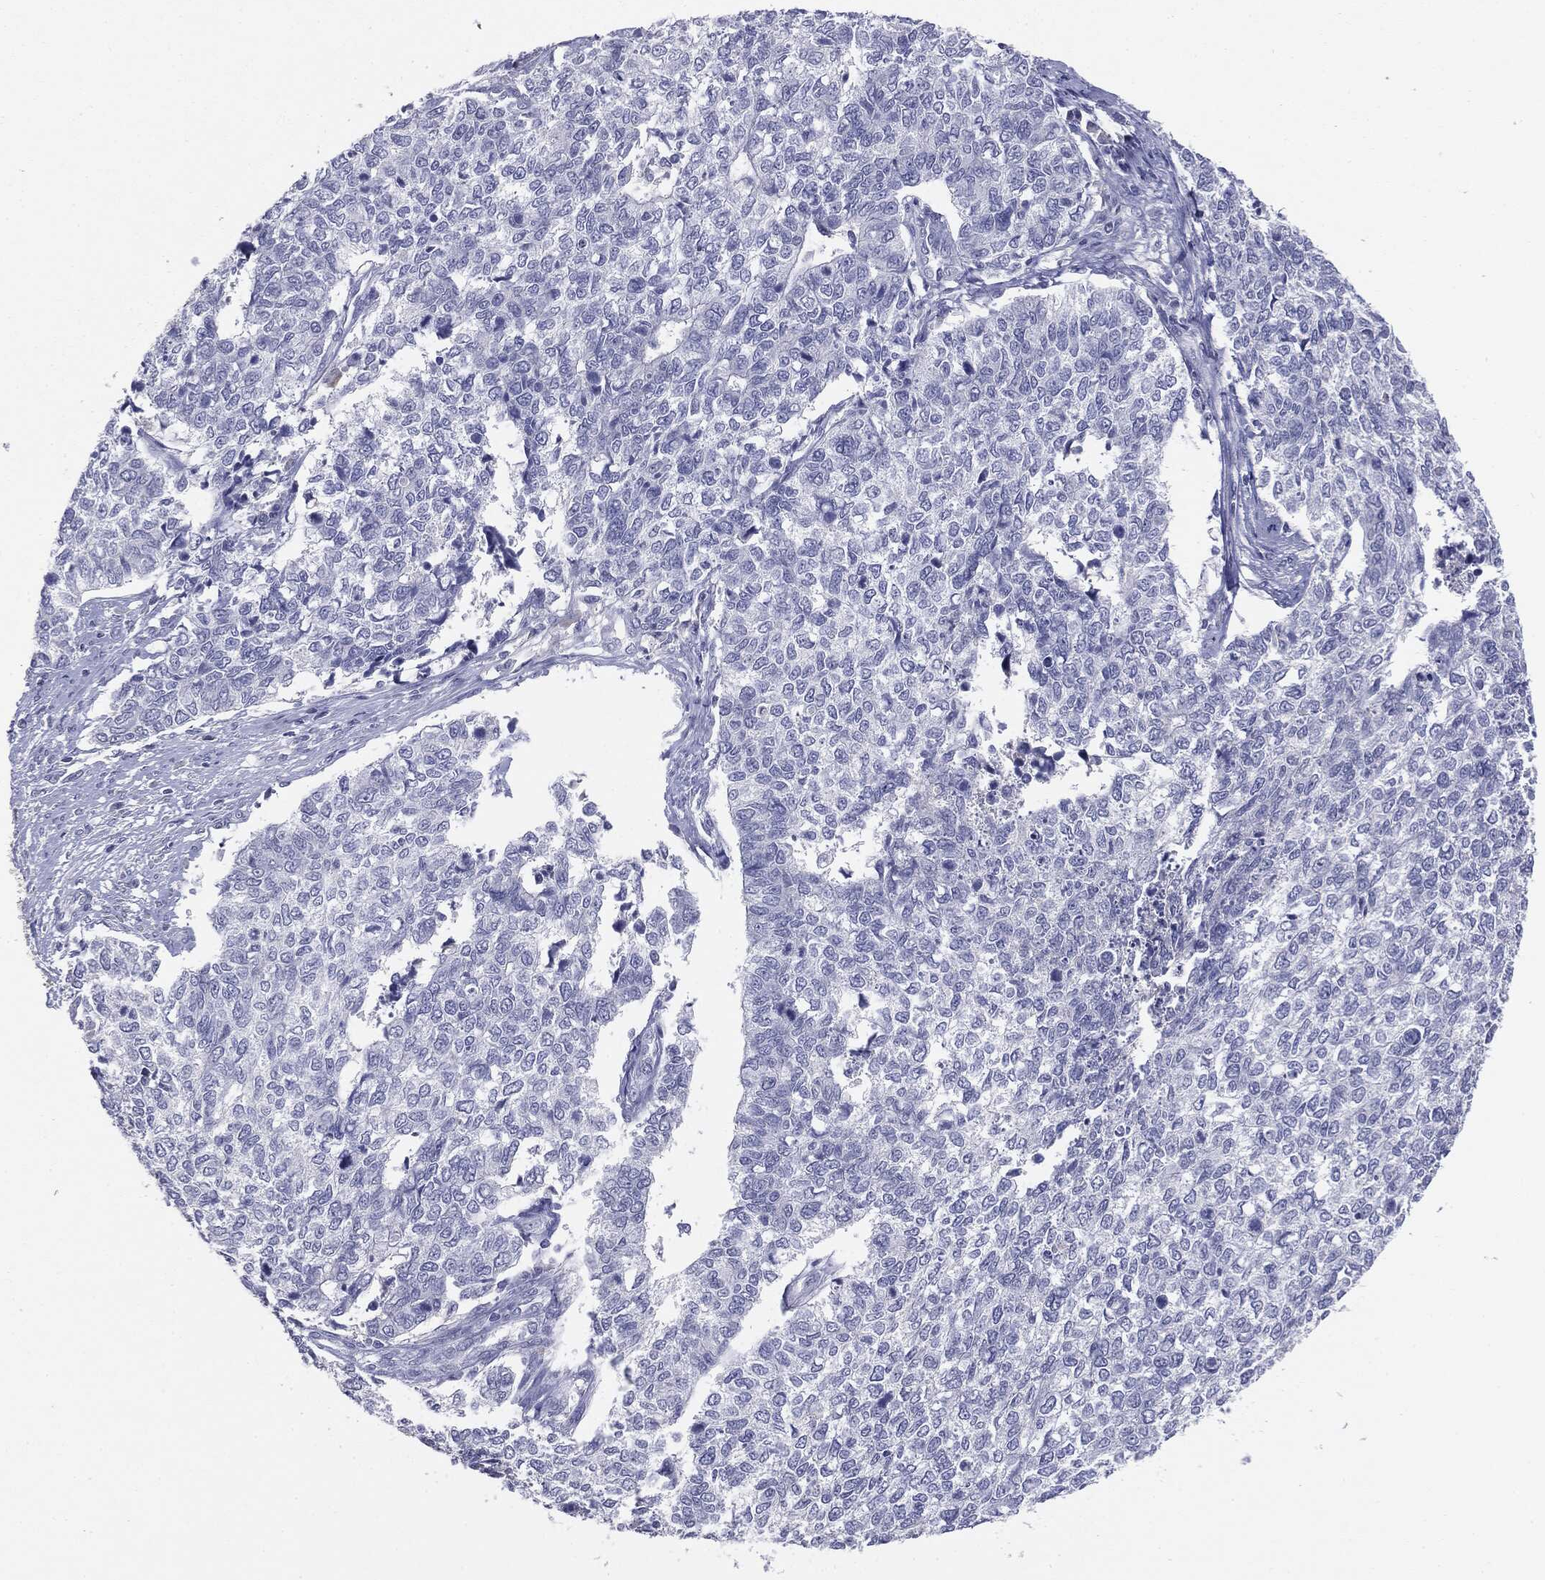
{"staining": {"intensity": "negative", "quantity": "none", "location": "none"}, "tissue": "cervical cancer", "cell_type": "Tumor cells", "image_type": "cancer", "snomed": [{"axis": "morphology", "description": "Adenocarcinoma, NOS"}, {"axis": "topography", "description": "Cervix"}], "caption": "A high-resolution histopathology image shows IHC staining of cervical cancer (adenocarcinoma), which exhibits no significant staining in tumor cells. (DAB (3,3'-diaminobenzidine) immunohistochemistry with hematoxylin counter stain).", "gene": "SERPINB4", "patient": {"sex": "female", "age": 63}}